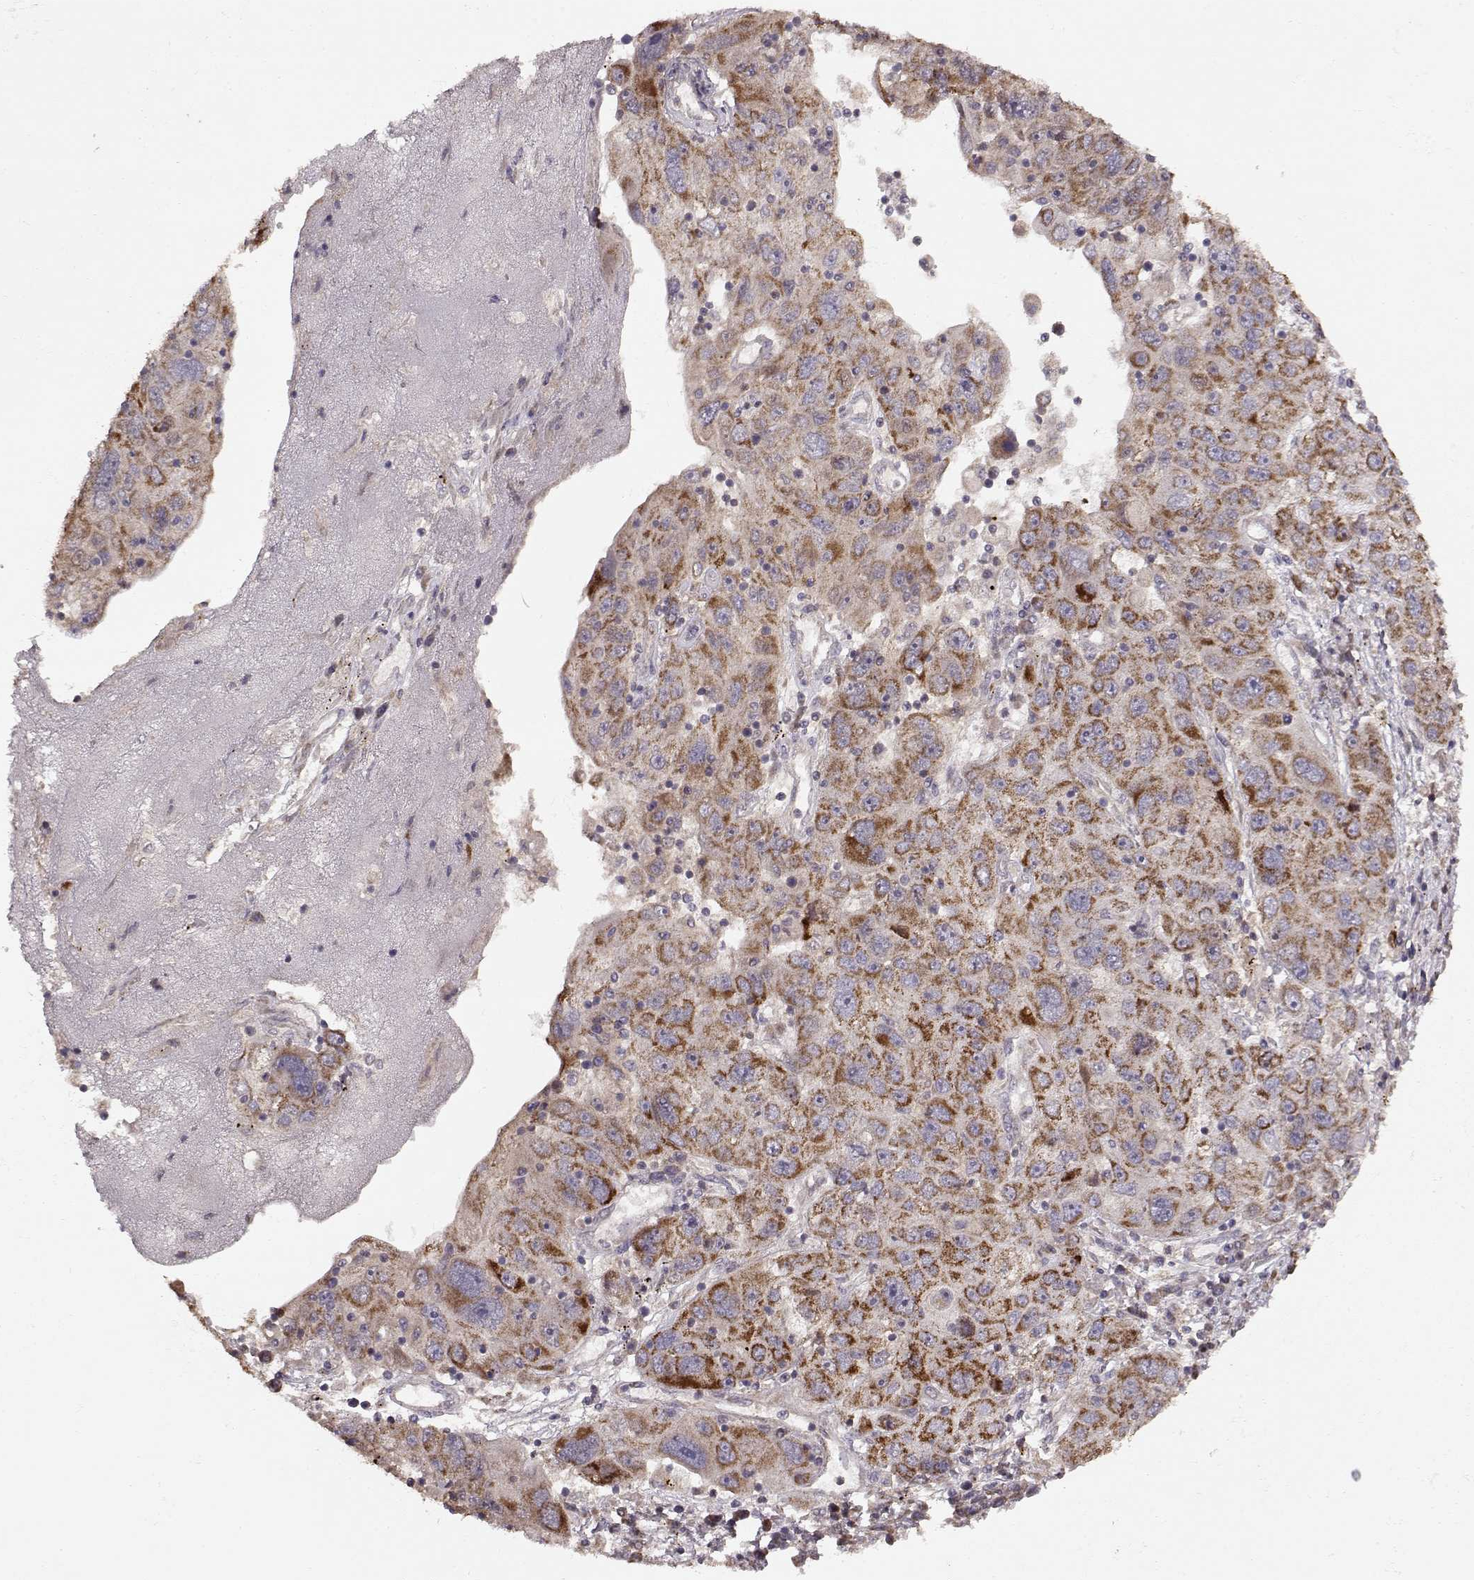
{"staining": {"intensity": "strong", "quantity": ">75%", "location": "cytoplasmic/membranous"}, "tissue": "stomach cancer", "cell_type": "Tumor cells", "image_type": "cancer", "snomed": [{"axis": "morphology", "description": "Adenocarcinoma, NOS"}, {"axis": "topography", "description": "Stomach"}], "caption": "A high amount of strong cytoplasmic/membranous positivity is present in approximately >75% of tumor cells in stomach adenocarcinoma tissue.", "gene": "CMTM3", "patient": {"sex": "male", "age": 56}}